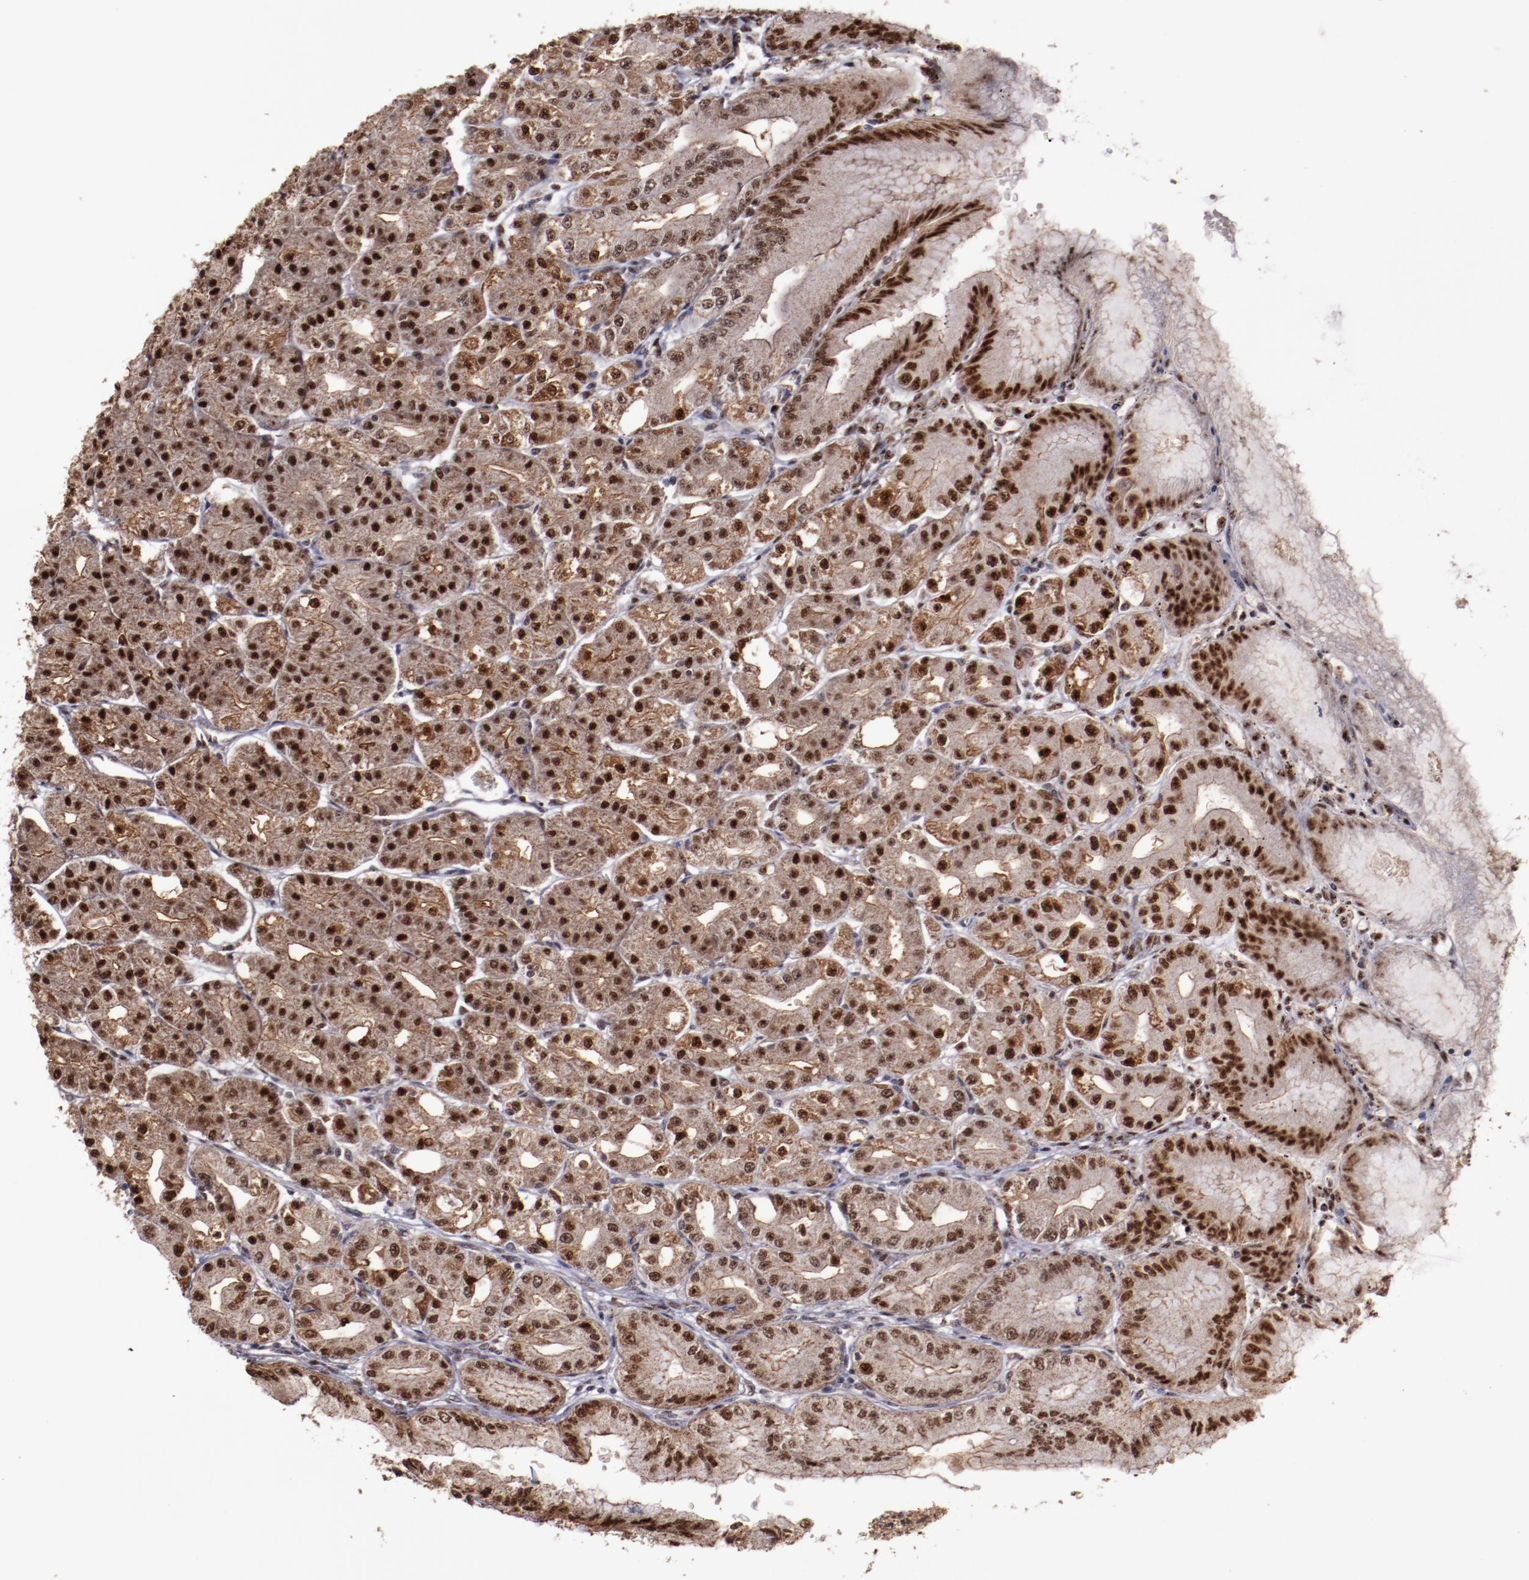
{"staining": {"intensity": "strong", "quantity": ">75%", "location": "cytoplasmic/membranous,nuclear"}, "tissue": "stomach", "cell_type": "Glandular cells", "image_type": "normal", "snomed": [{"axis": "morphology", "description": "Normal tissue, NOS"}, {"axis": "topography", "description": "Stomach, lower"}], "caption": "Approximately >75% of glandular cells in unremarkable stomach show strong cytoplasmic/membranous,nuclear protein staining as visualized by brown immunohistochemical staining.", "gene": "CECR2", "patient": {"sex": "male", "age": 71}}